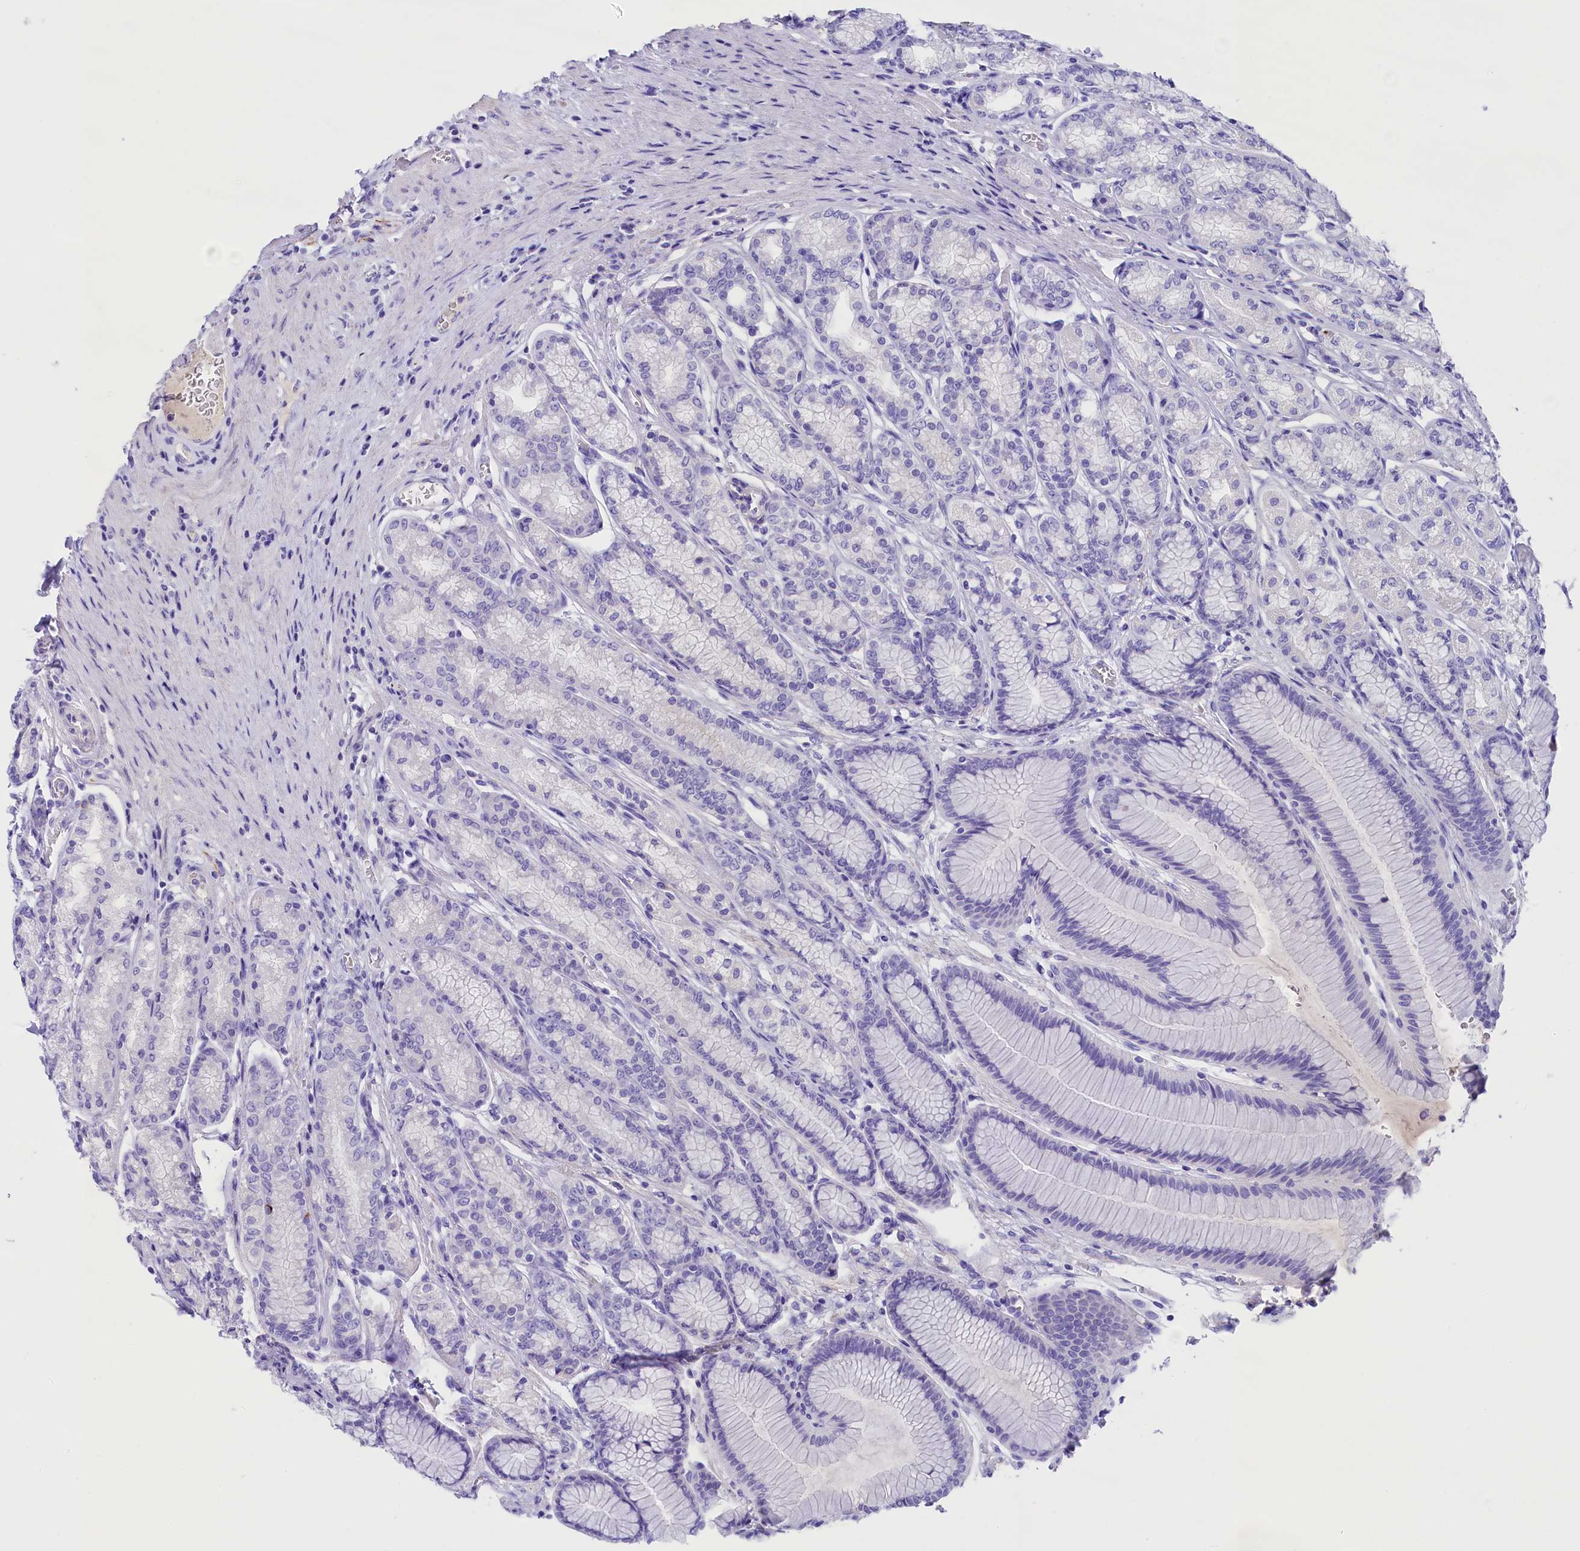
{"staining": {"intensity": "negative", "quantity": "none", "location": "none"}, "tissue": "stomach", "cell_type": "Glandular cells", "image_type": "normal", "snomed": [{"axis": "morphology", "description": "Normal tissue, NOS"}, {"axis": "morphology", "description": "Adenocarcinoma, NOS"}, {"axis": "morphology", "description": "Adenocarcinoma, High grade"}, {"axis": "topography", "description": "Stomach, upper"}, {"axis": "topography", "description": "Stomach"}], "caption": "Glandular cells are negative for brown protein staining in normal stomach. (DAB immunohistochemistry (IHC), high magnification).", "gene": "SKIDA1", "patient": {"sex": "female", "age": 65}}